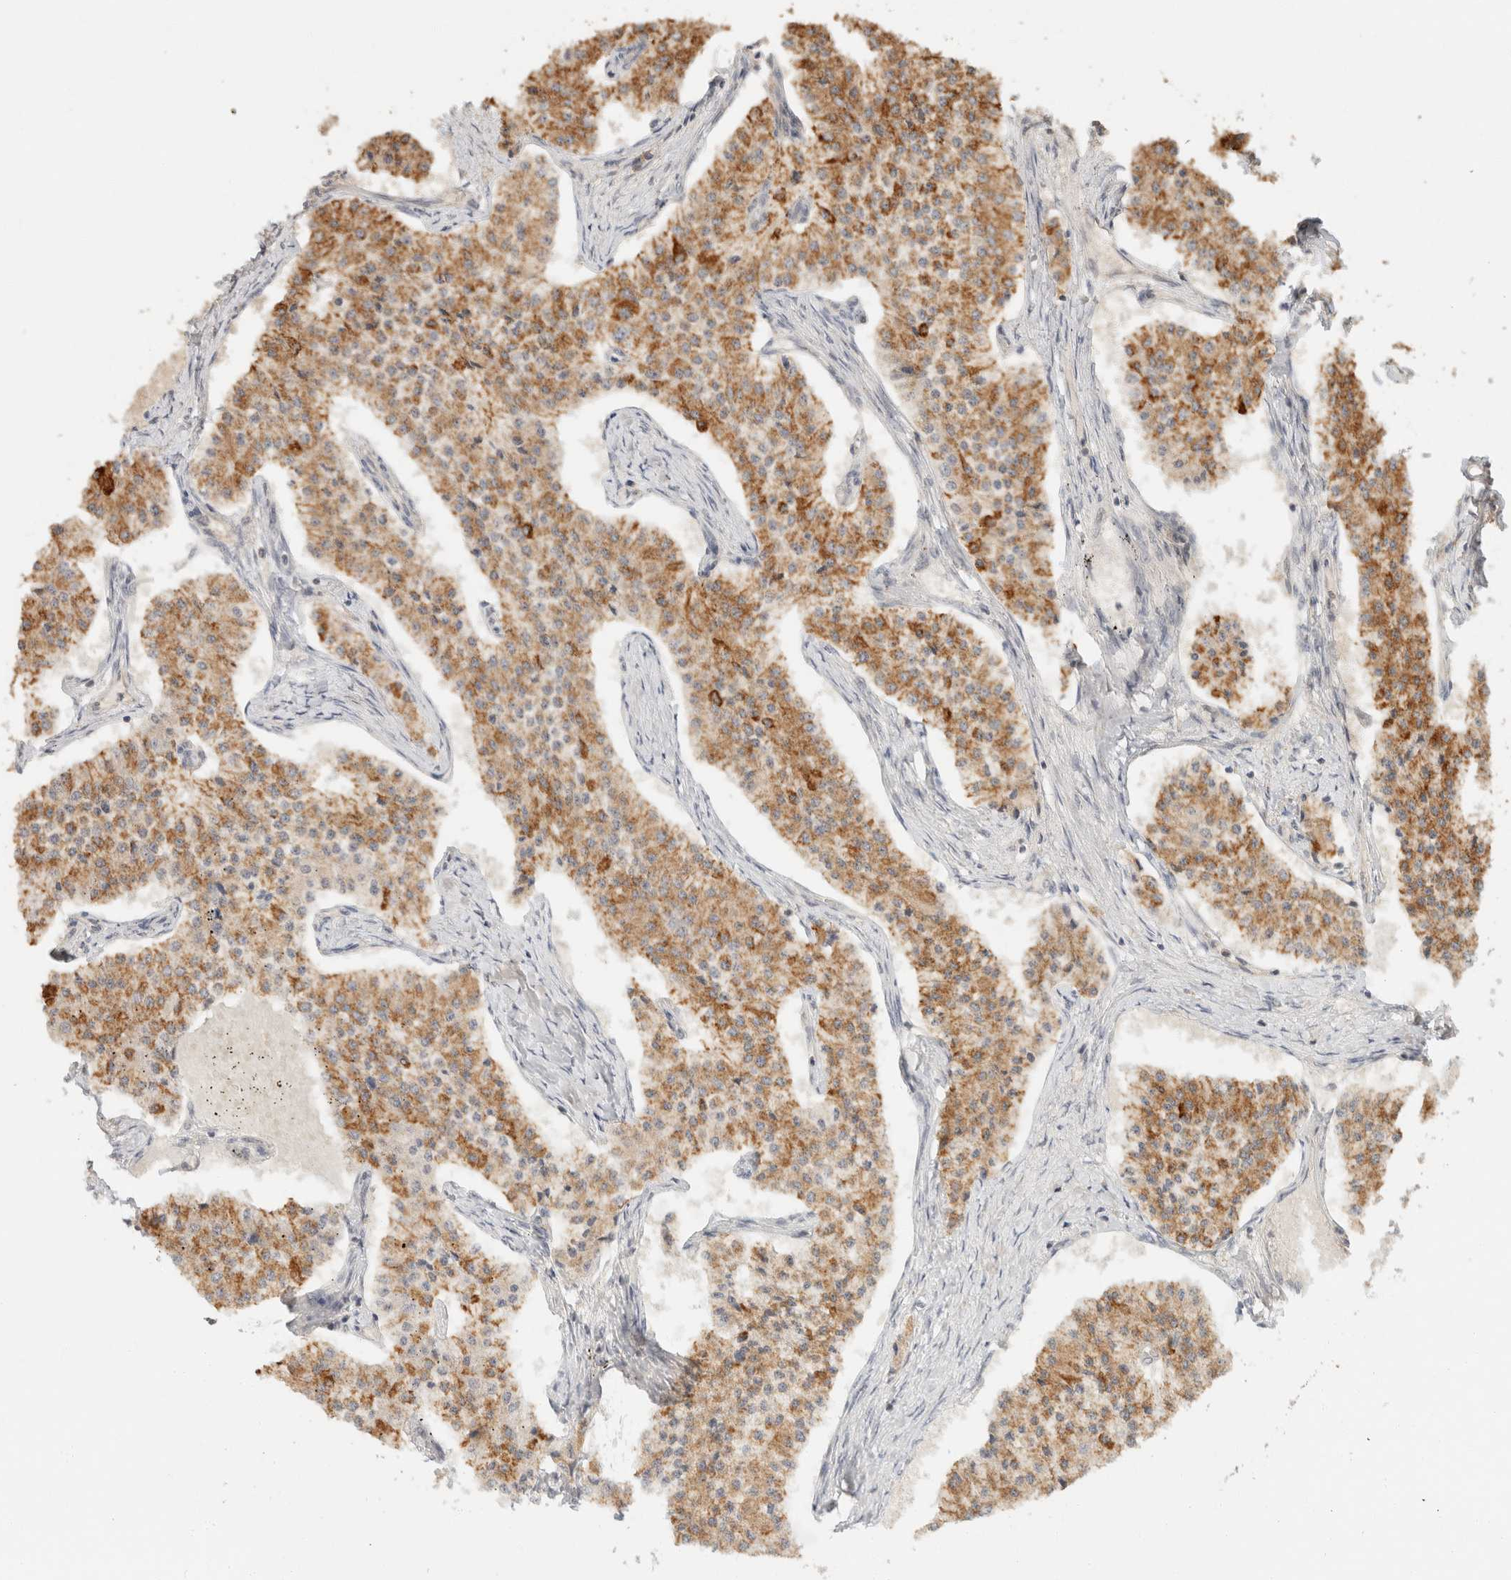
{"staining": {"intensity": "moderate", "quantity": ">75%", "location": "cytoplasmic/membranous"}, "tissue": "carcinoid", "cell_type": "Tumor cells", "image_type": "cancer", "snomed": [{"axis": "morphology", "description": "Carcinoid, malignant, NOS"}, {"axis": "topography", "description": "Colon"}], "caption": "Tumor cells exhibit medium levels of moderate cytoplasmic/membranous expression in about >75% of cells in carcinoid.", "gene": "TACC1", "patient": {"sex": "female", "age": 52}}